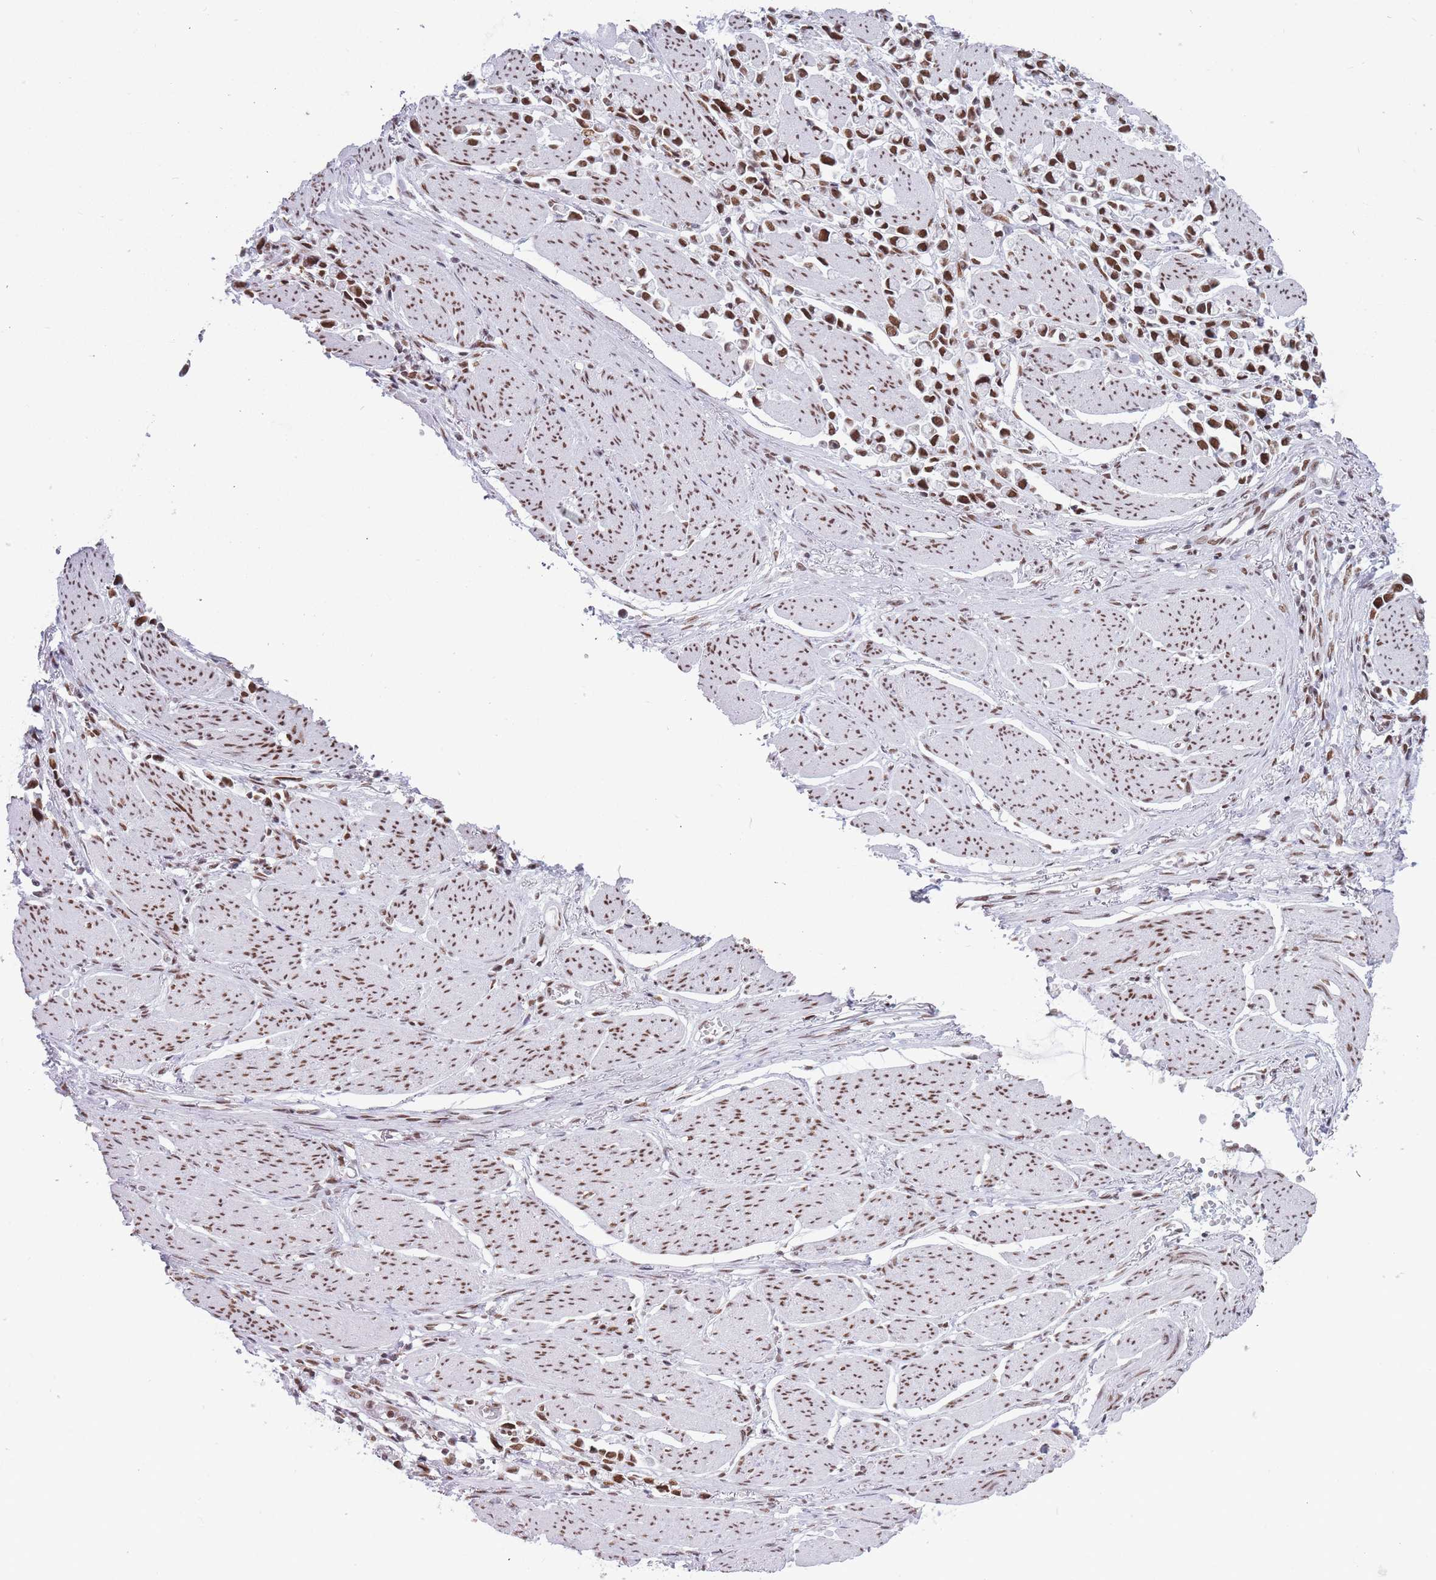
{"staining": {"intensity": "strong", "quantity": ">75%", "location": "nuclear"}, "tissue": "stomach cancer", "cell_type": "Tumor cells", "image_type": "cancer", "snomed": [{"axis": "morphology", "description": "Adenocarcinoma, NOS"}, {"axis": "topography", "description": "Stomach"}], "caption": "DAB immunohistochemical staining of stomach cancer (adenocarcinoma) shows strong nuclear protein staining in about >75% of tumor cells.", "gene": "HNRNPUL1", "patient": {"sex": "female", "age": 81}}